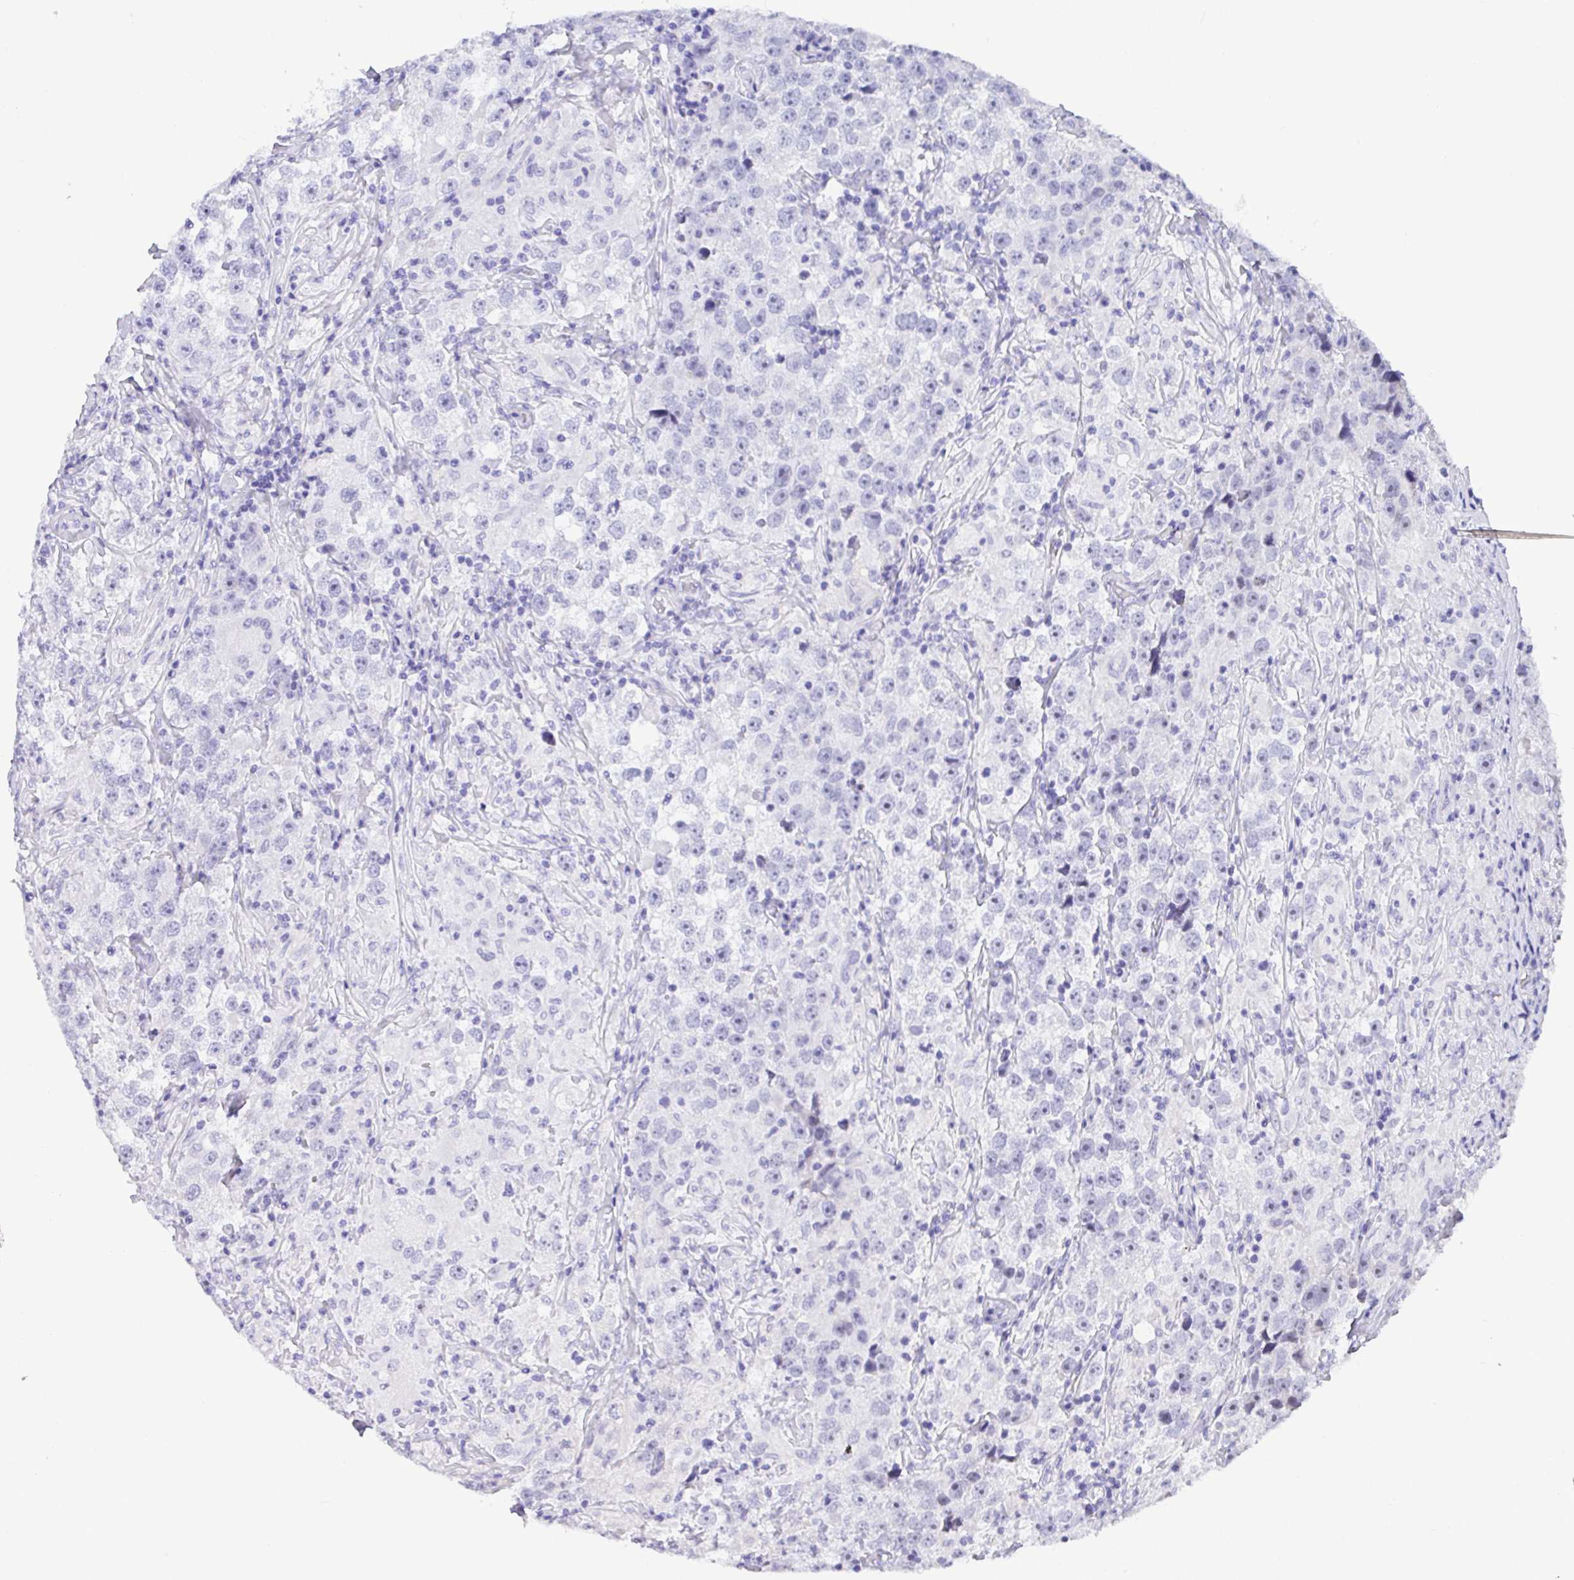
{"staining": {"intensity": "negative", "quantity": "none", "location": "none"}, "tissue": "testis cancer", "cell_type": "Tumor cells", "image_type": "cancer", "snomed": [{"axis": "morphology", "description": "Seminoma, NOS"}, {"axis": "topography", "description": "Testis"}], "caption": "Testis seminoma was stained to show a protein in brown. There is no significant staining in tumor cells.", "gene": "YBX2", "patient": {"sex": "male", "age": 46}}